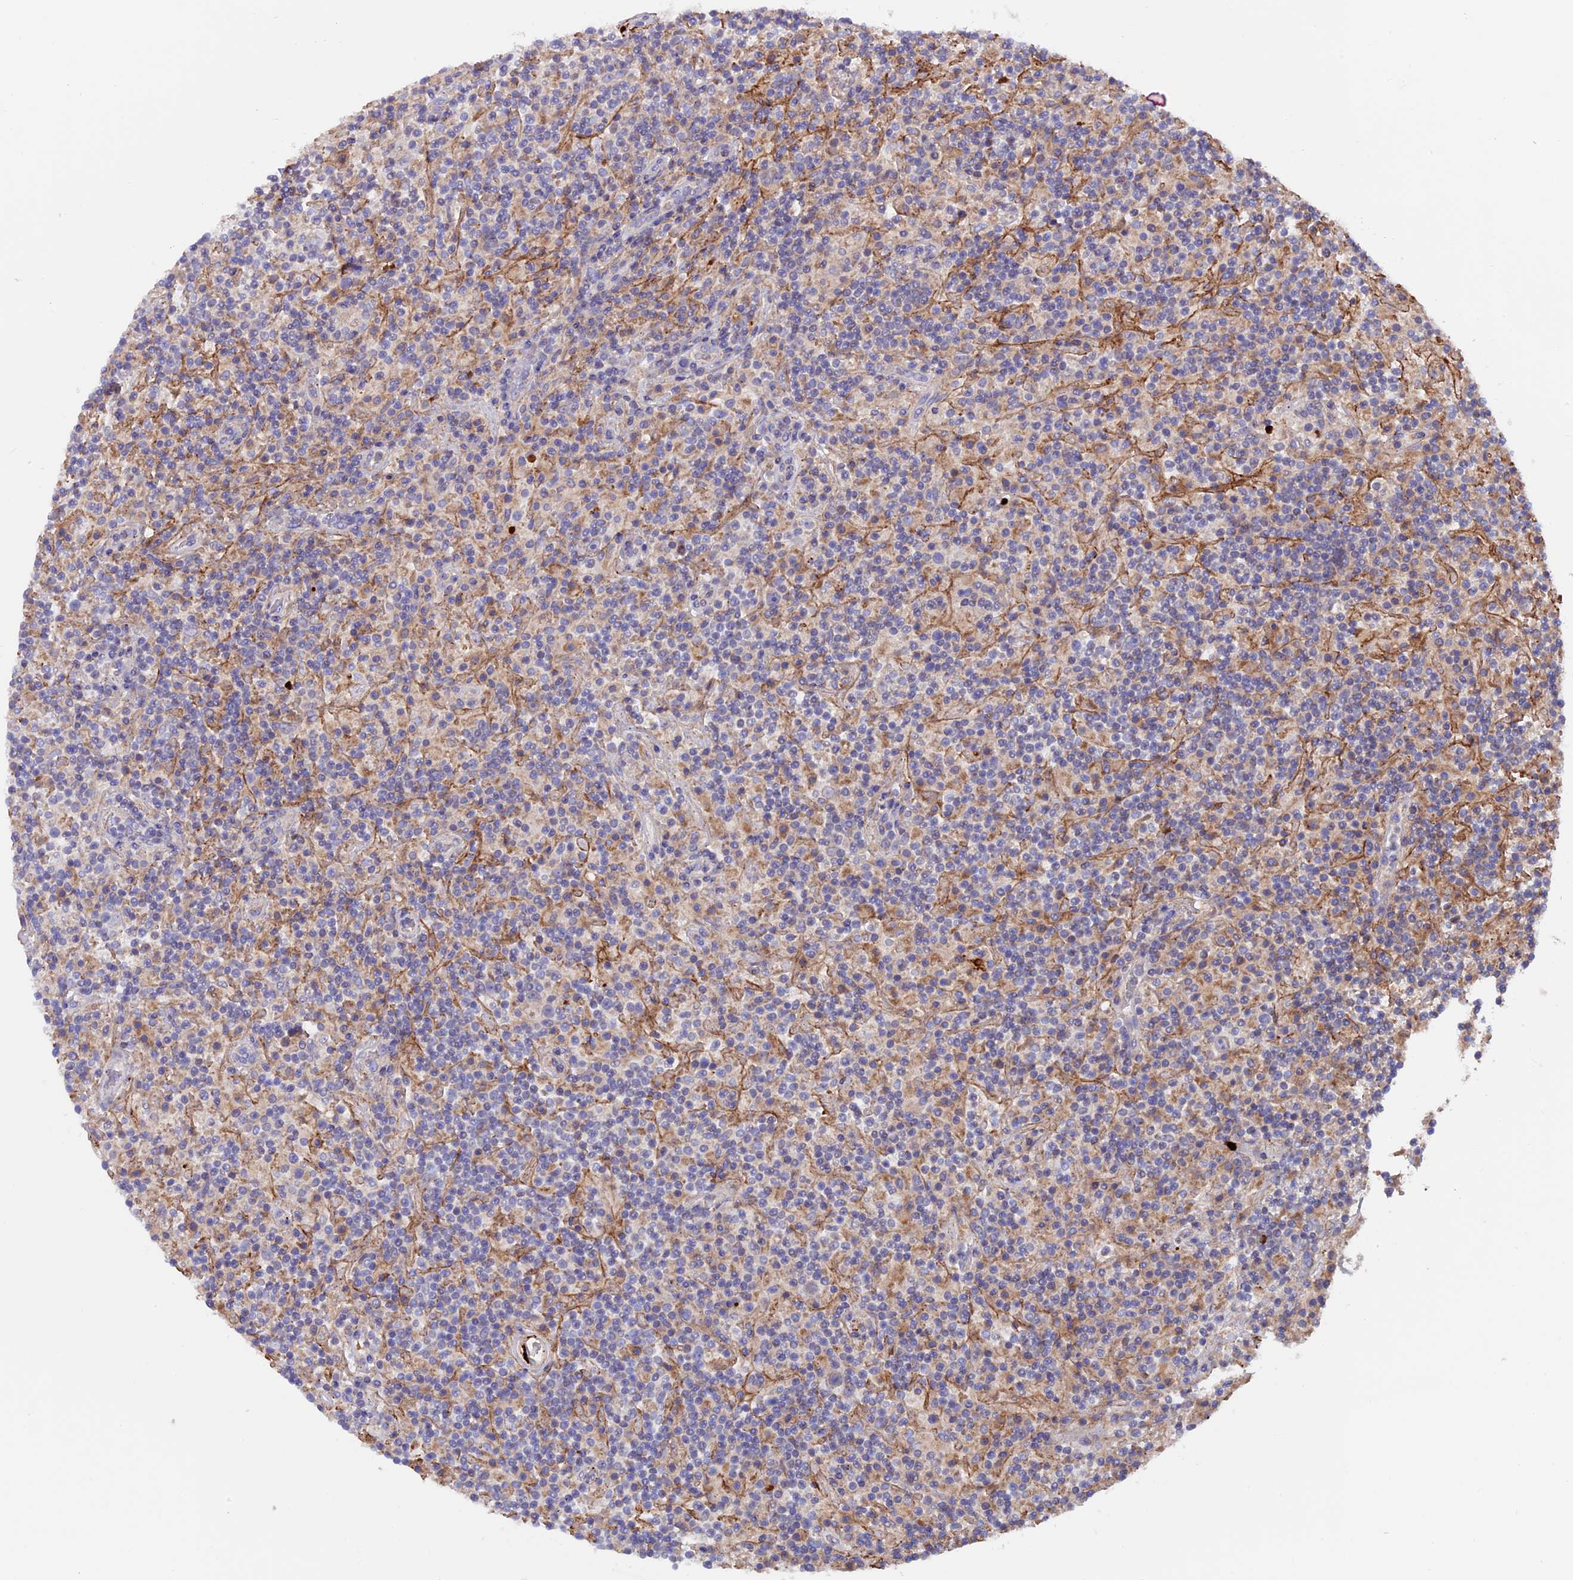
{"staining": {"intensity": "negative", "quantity": "none", "location": "none"}, "tissue": "lymphoma", "cell_type": "Tumor cells", "image_type": "cancer", "snomed": [{"axis": "morphology", "description": "Hodgkin's disease, NOS"}, {"axis": "topography", "description": "Lymph node"}], "caption": "The micrograph exhibits no significant staining in tumor cells of lymphoma.", "gene": "PTPN9", "patient": {"sex": "male", "age": 70}}